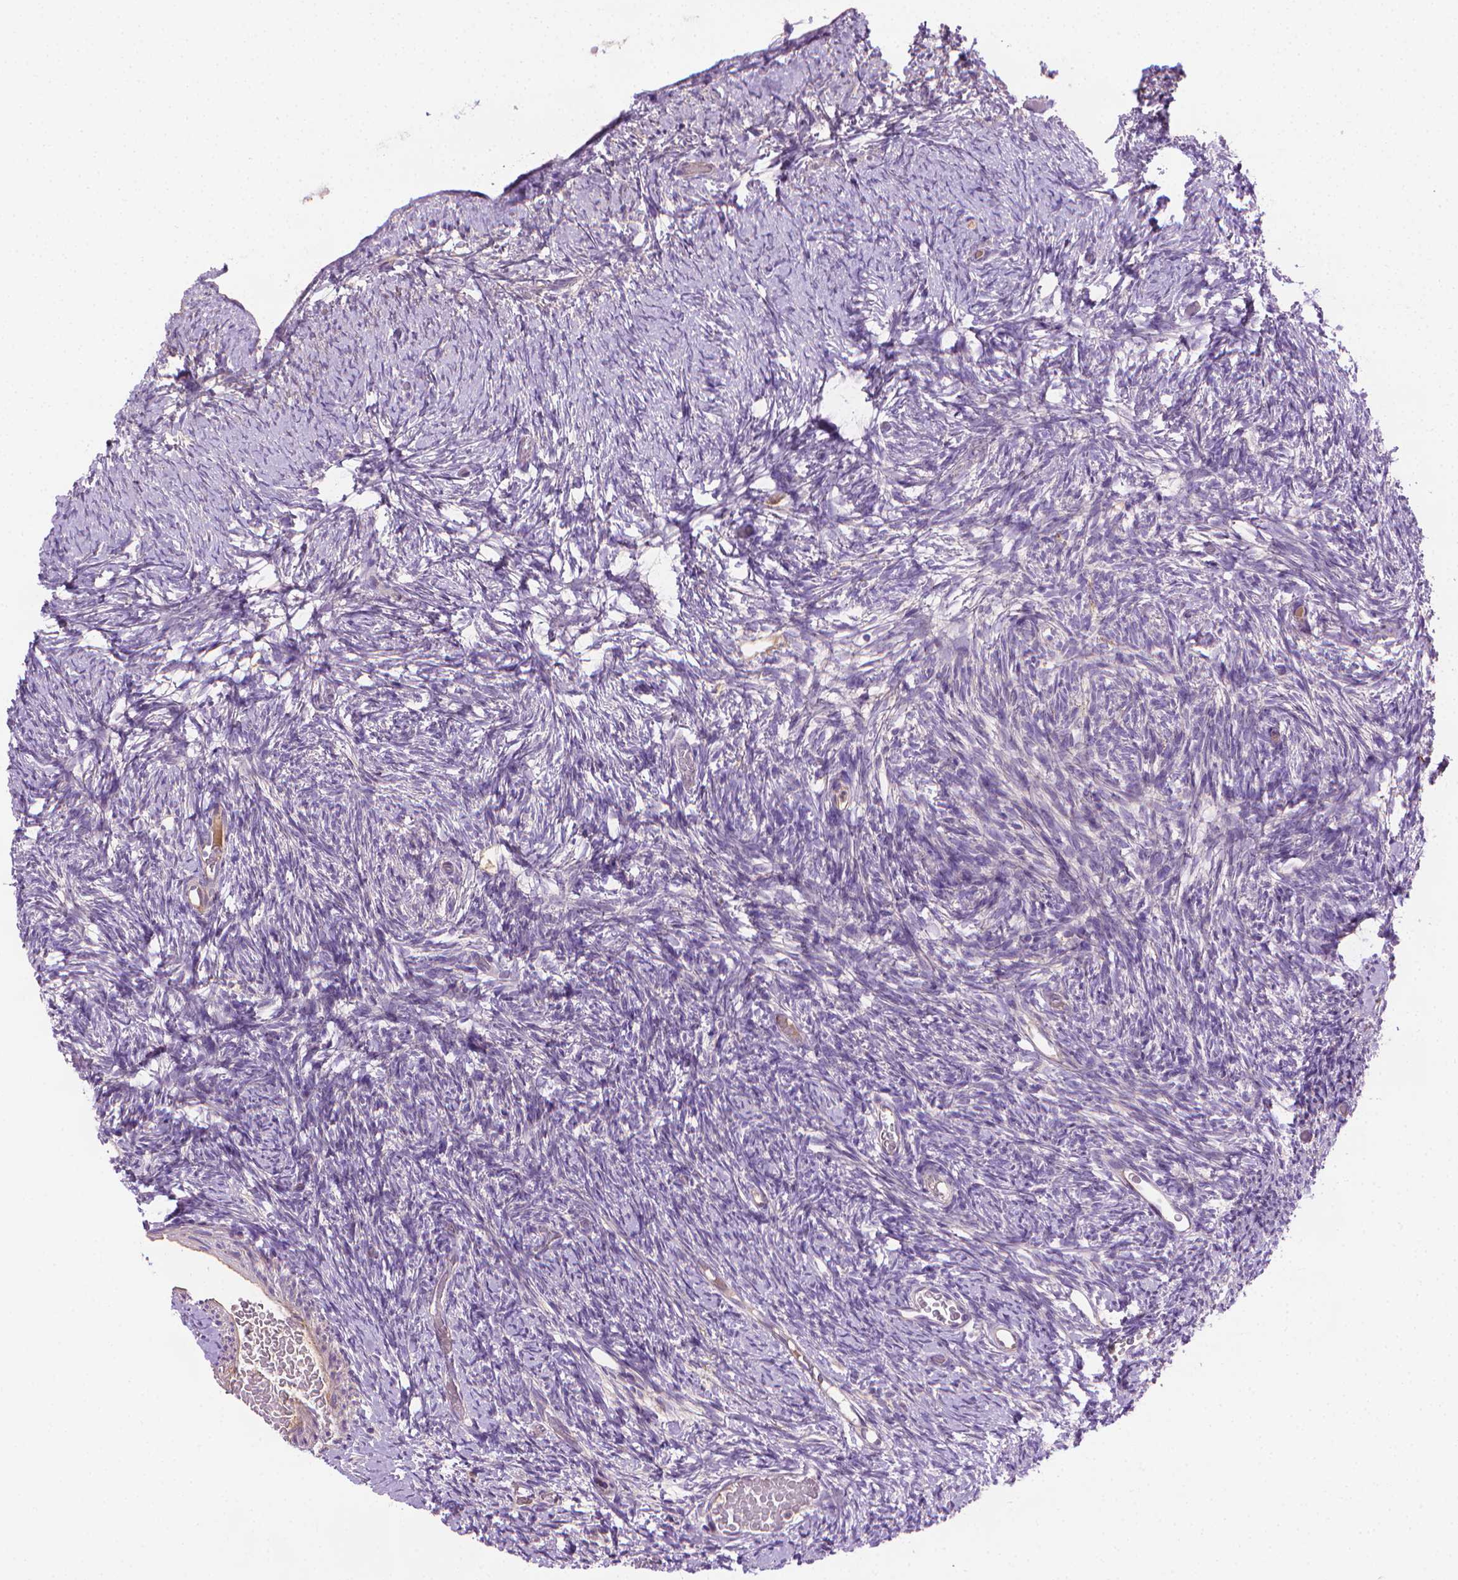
{"staining": {"intensity": "negative", "quantity": "none", "location": "none"}, "tissue": "ovary", "cell_type": "Ovarian stroma cells", "image_type": "normal", "snomed": [{"axis": "morphology", "description": "Normal tissue, NOS"}, {"axis": "topography", "description": "Ovary"}], "caption": "IHC histopathology image of benign human ovary stained for a protein (brown), which exhibits no positivity in ovarian stroma cells. The staining was performed using DAB (3,3'-diaminobenzidine) to visualize the protein expression in brown, while the nuclei were stained in blue with hematoxylin (Magnification: 20x).", "gene": "SLC51B", "patient": {"sex": "female", "age": 39}}